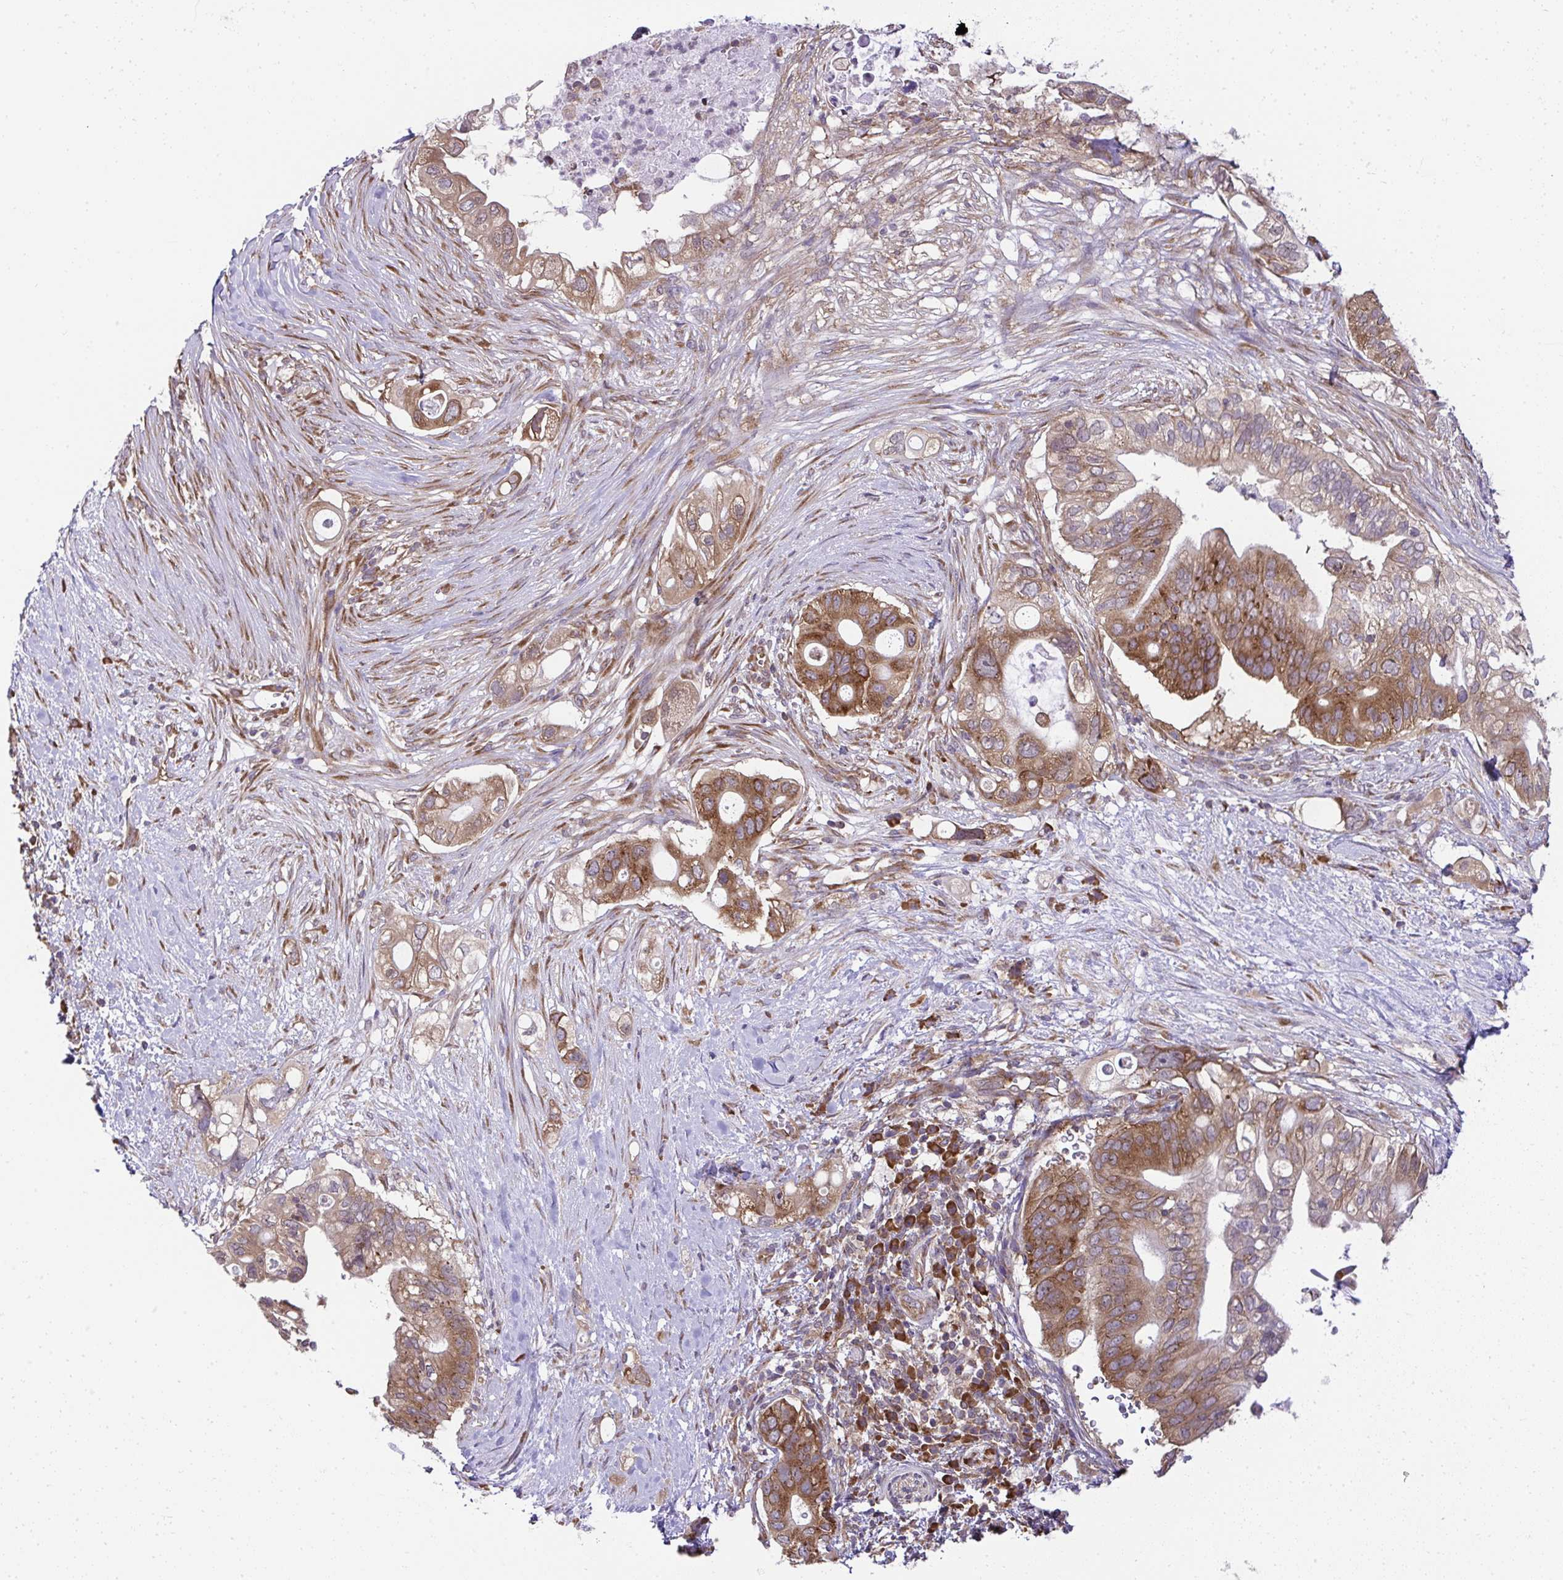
{"staining": {"intensity": "strong", "quantity": ">75%", "location": "cytoplasmic/membranous"}, "tissue": "pancreatic cancer", "cell_type": "Tumor cells", "image_type": "cancer", "snomed": [{"axis": "morphology", "description": "Adenocarcinoma, NOS"}, {"axis": "topography", "description": "Pancreas"}], "caption": "DAB immunohistochemical staining of pancreatic cancer exhibits strong cytoplasmic/membranous protein positivity in approximately >75% of tumor cells. (DAB (3,3'-diaminobenzidine) IHC, brown staining for protein, blue staining for nuclei).", "gene": "RPS7", "patient": {"sex": "female", "age": 72}}